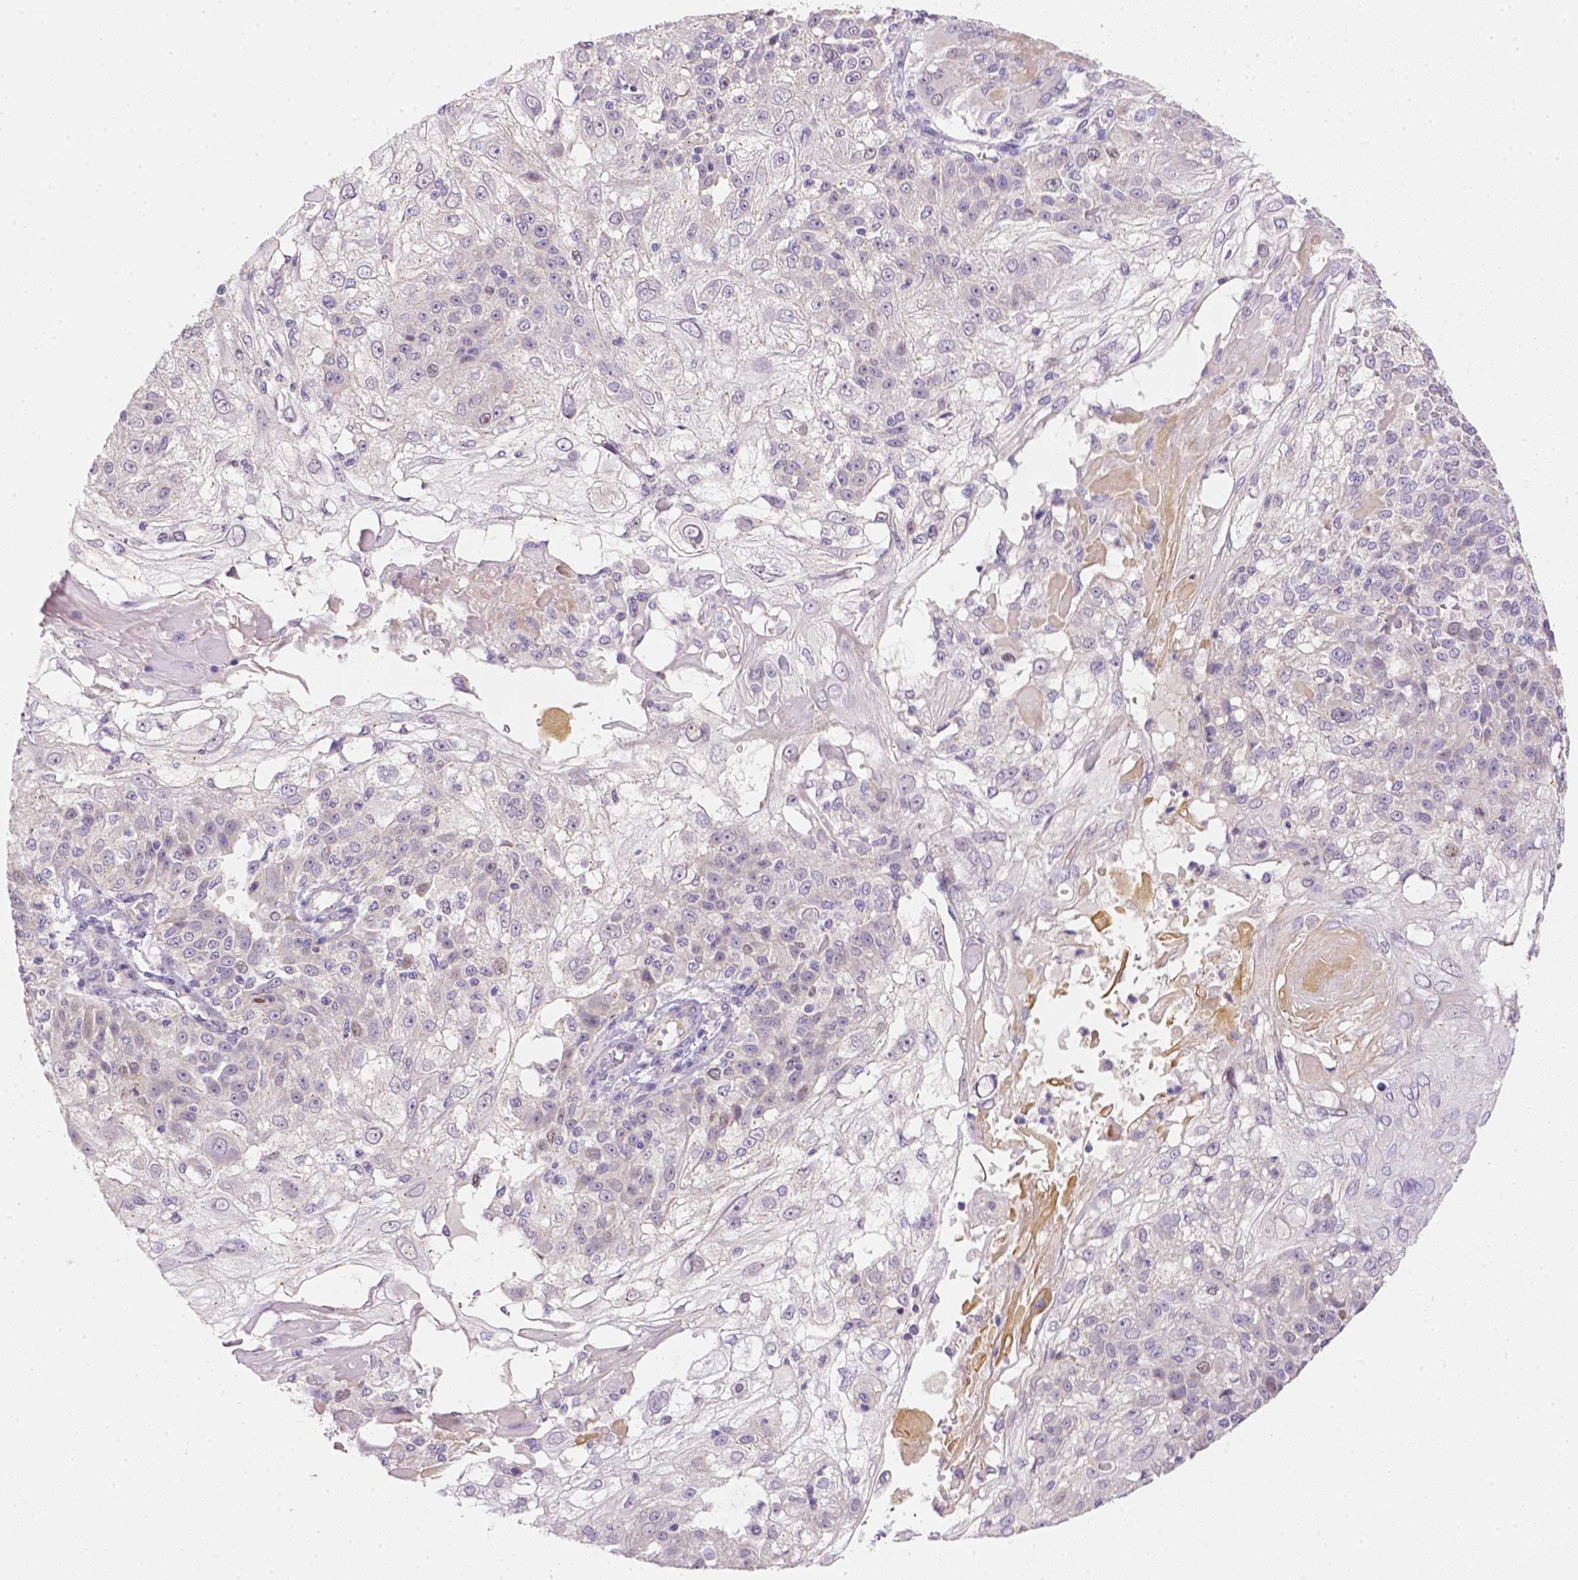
{"staining": {"intensity": "negative", "quantity": "none", "location": "none"}, "tissue": "skin cancer", "cell_type": "Tumor cells", "image_type": "cancer", "snomed": [{"axis": "morphology", "description": "Normal tissue, NOS"}, {"axis": "morphology", "description": "Squamous cell carcinoma, NOS"}, {"axis": "topography", "description": "Skin"}], "caption": "Human skin cancer stained for a protein using IHC demonstrates no positivity in tumor cells.", "gene": "C10orf67", "patient": {"sex": "female", "age": 83}}